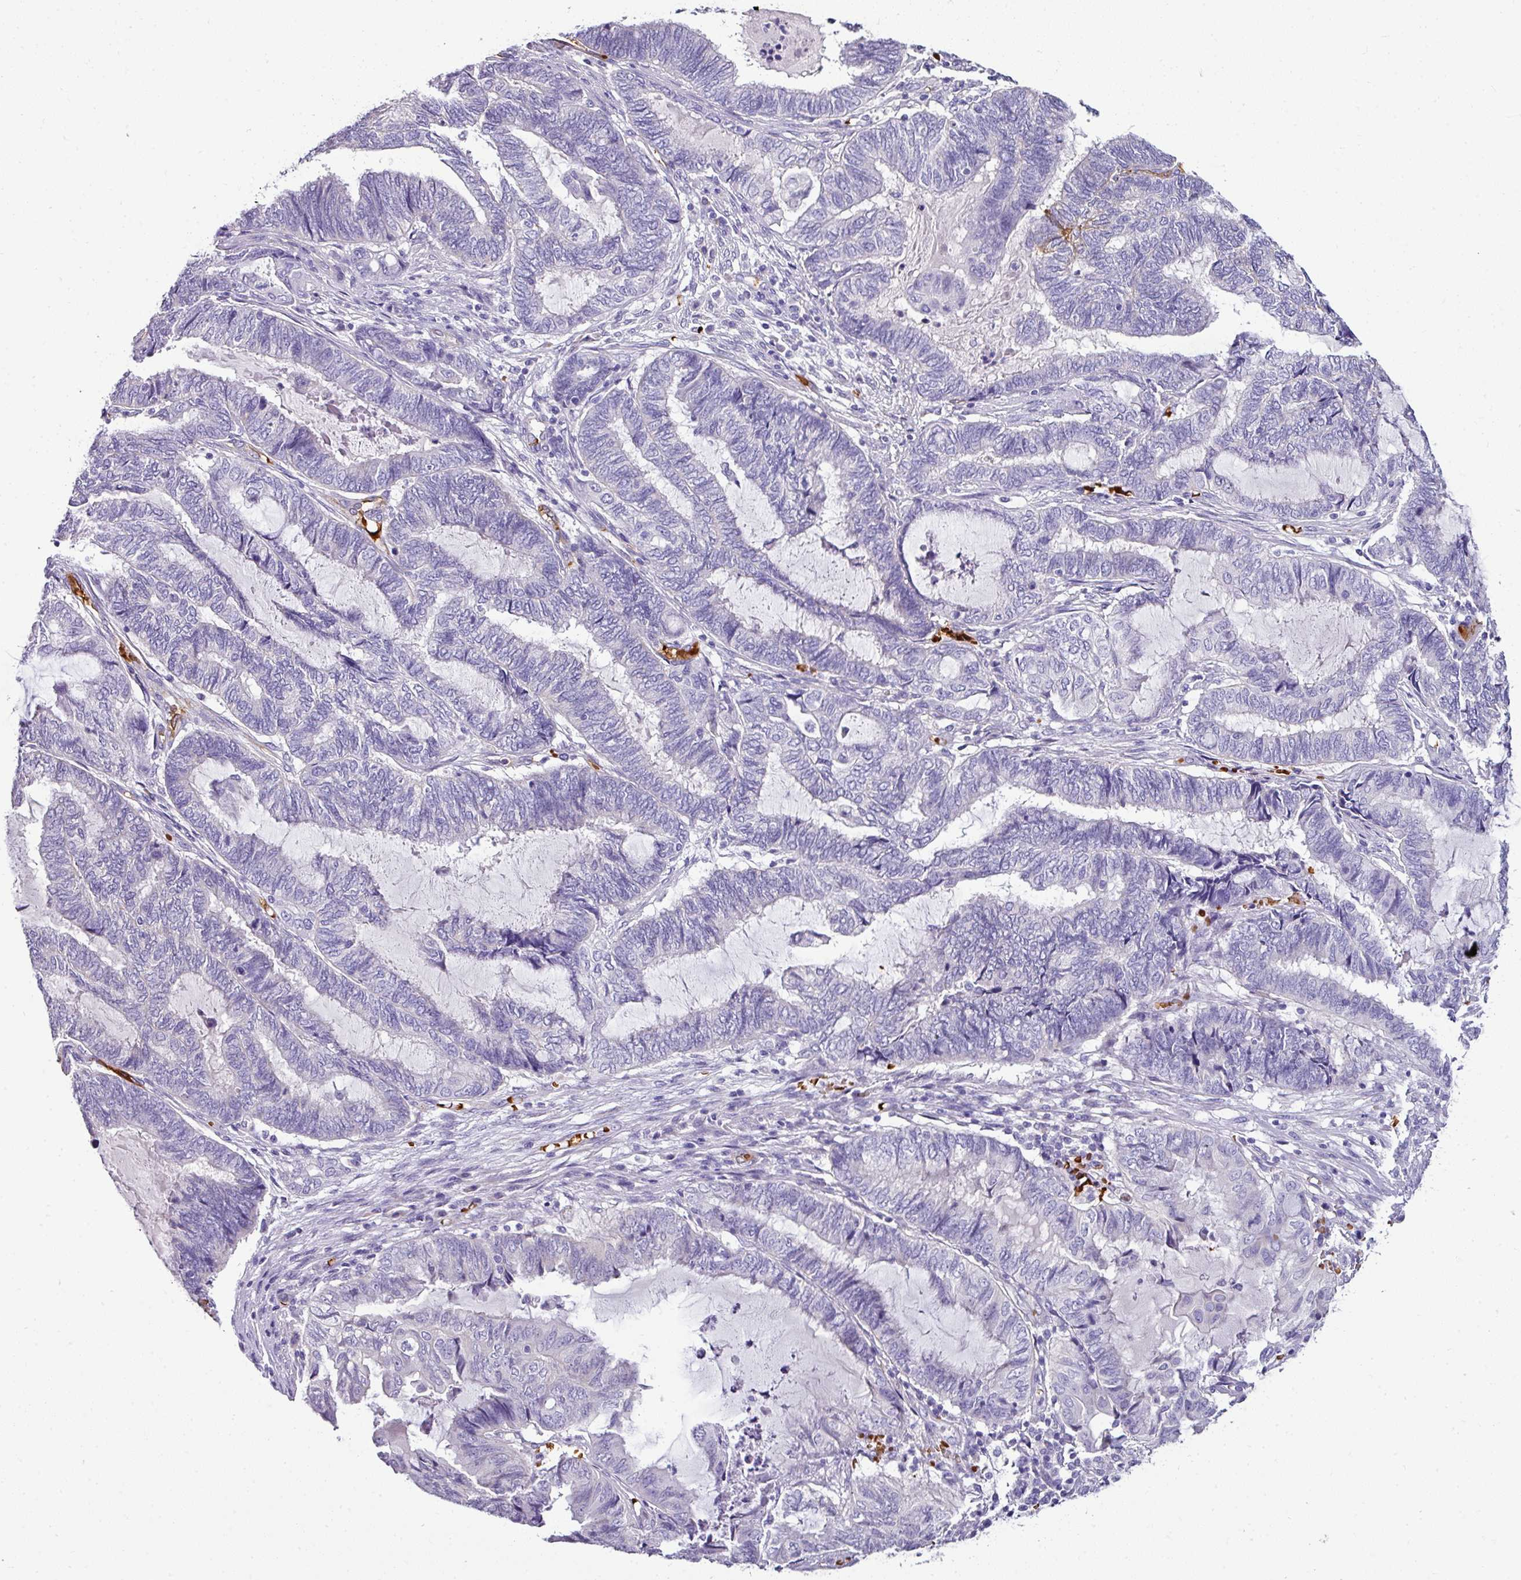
{"staining": {"intensity": "negative", "quantity": "none", "location": "none"}, "tissue": "endometrial cancer", "cell_type": "Tumor cells", "image_type": "cancer", "snomed": [{"axis": "morphology", "description": "Adenocarcinoma, NOS"}, {"axis": "topography", "description": "Uterus"}, {"axis": "topography", "description": "Endometrium"}], "caption": "High power microscopy image of an IHC micrograph of endometrial adenocarcinoma, revealing no significant expression in tumor cells.", "gene": "NAPSA", "patient": {"sex": "female", "age": 70}}